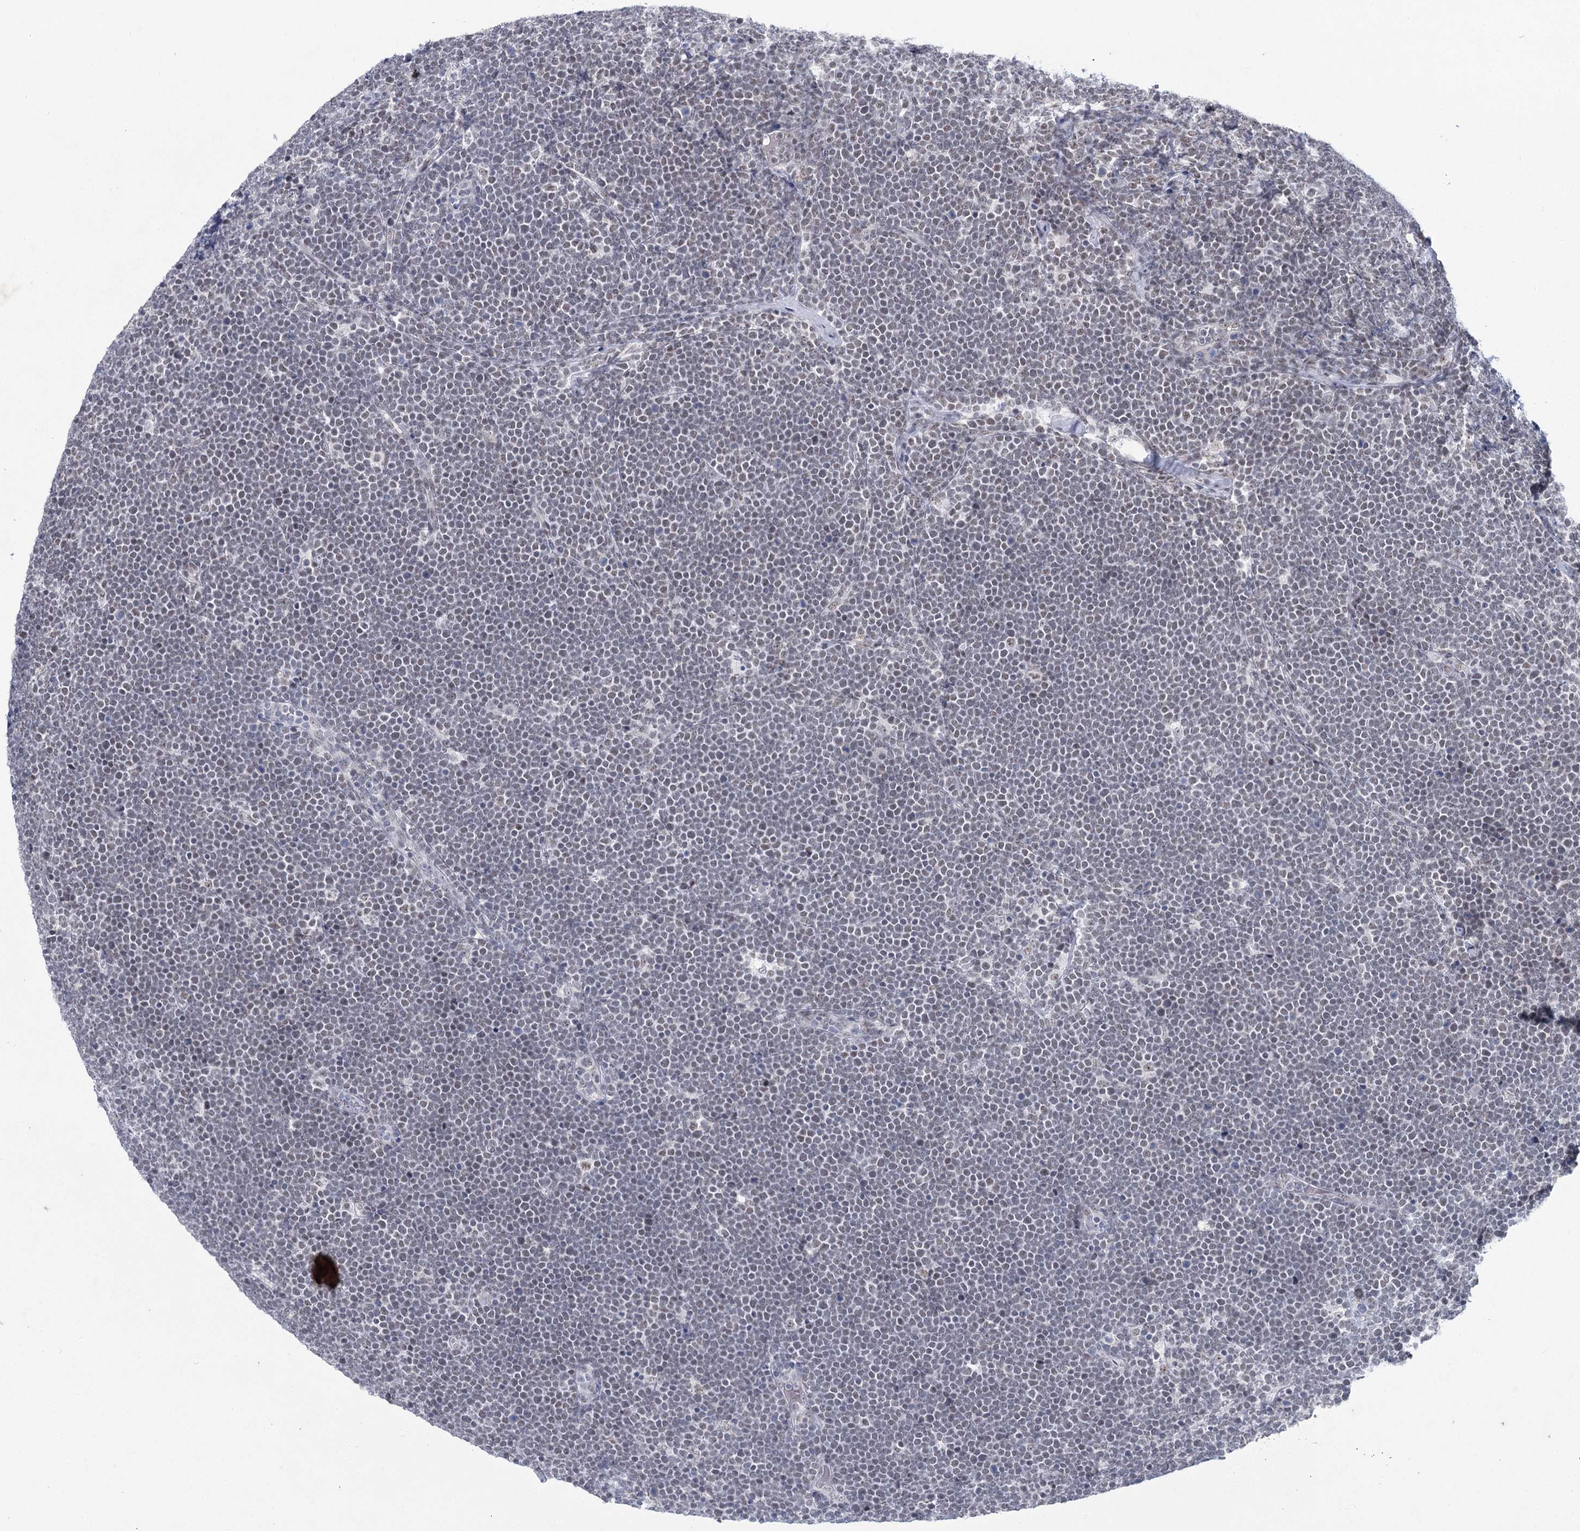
{"staining": {"intensity": "weak", "quantity": "<25%", "location": "nuclear"}, "tissue": "lymphoma", "cell_type": "Tumor cells", "image_type": "cancer", "snomed": [{"axis": "morphology", "description": "Malignant lymphoma, non-Hodgkin's type, High grade"}, {"axis": "topography", "description": "Lymph node"}], "caption": "DAB (3,3'-diaminobenzidine) immunohistochemical staining of malignant lymphoma, non-Hodgkin's type (high-grade) displays no significant staining in tumor cells.", "gene": "SCAF8", "patient": {"sex": "male", "age": 13}}